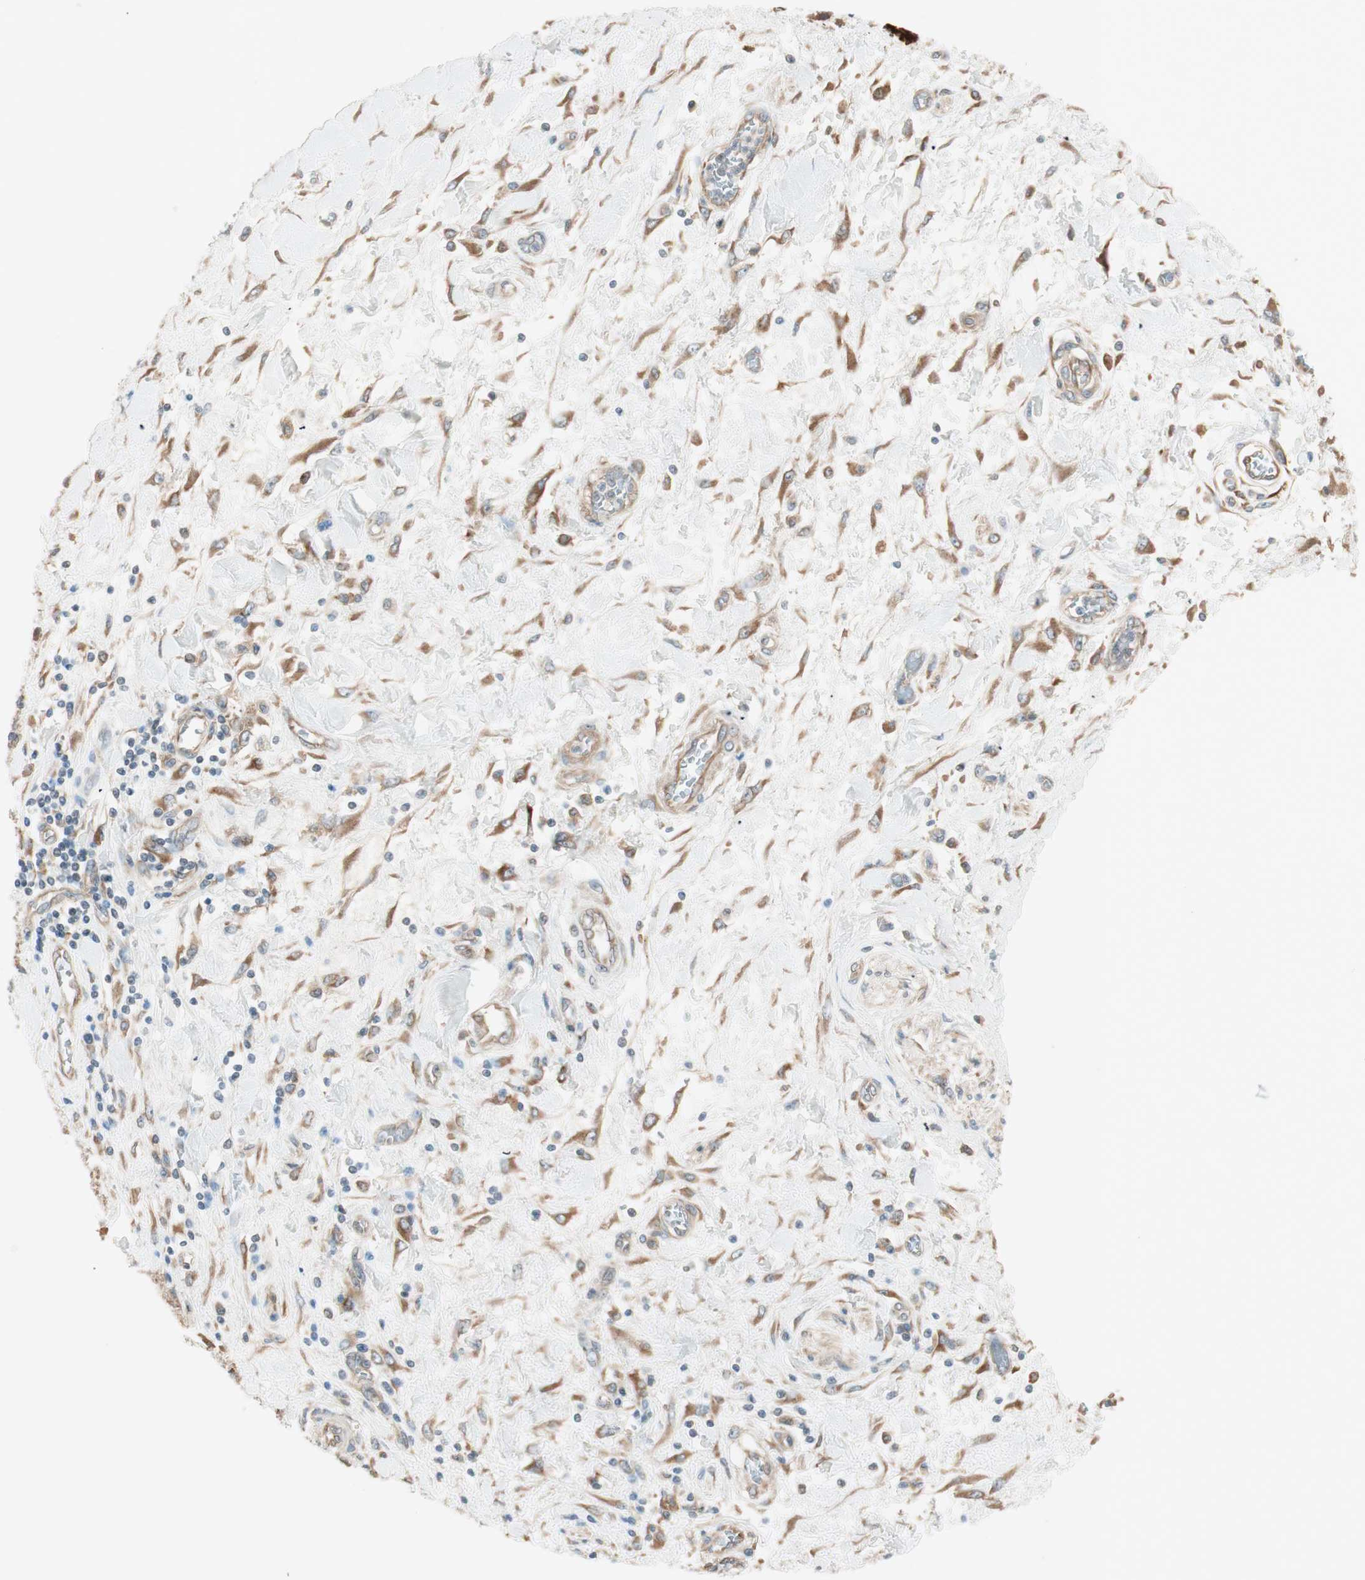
{"staining": {"intensity": "weak", "quantity": "25%-75%", "location": "cytoplasmic/membranous"}, "tissue": "pancreatic cancer", "cell_type": "Tumor cells", "image_type": "cancer", "snomed": [{"axis": "morphology", "description": "Adenocarcinoma, NOS"}, {"axis": "topography", "description": "Pancreas"}], "caption": "Immunohistochemistry histopathology image of human adenocarcinoma (pancreatic) stained for a protein (brown), which demonstrates low levels of weak cytoplasmic/membranous staining in approximately 25%-75% of tumor cells.", "gene": "GALT", "patient": {"sex": "female", "age": 70}}